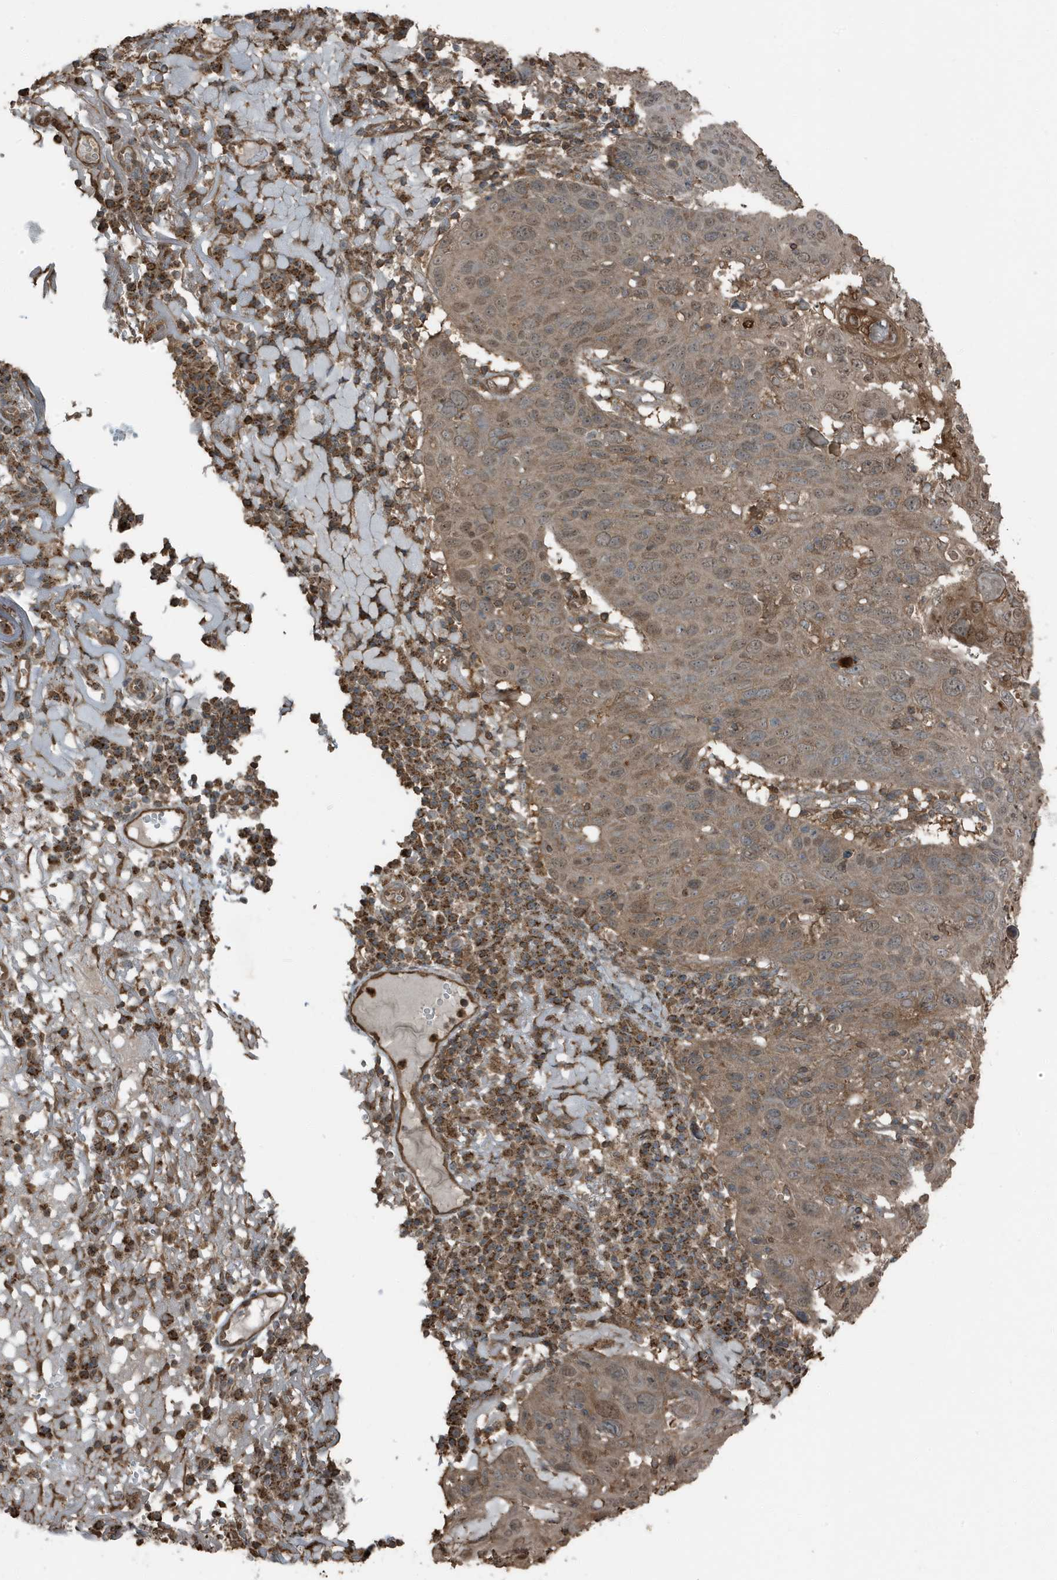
{"staining": {"intensity": "moderate", "quantity": "25%-75%", "location": "cytoplasmic/membranous,nuclear"}, "tissue": "skin cancer", "cell_type": "Tumor cells", "image_type": "cancer", "snomed": [{"axis": "morphology", "description": "Squamous cell carcinoma, NOS"}, {"axis": "topography", "description": "Skin"}], "caption": "The immunohistochemical stain highlights moderate cytoplasmic/membranous and nuclear expression in tumor cells of skin cancer (squamous cell carcinoma) tissue. (Stains: DAB (3,3'-diaminobenzidine) in brown, nuclei in blue, Microscopy: brightfield microscopy at high magnification).", "gene": "AZI2", "patient": {"sex": "female", "age": 90}}